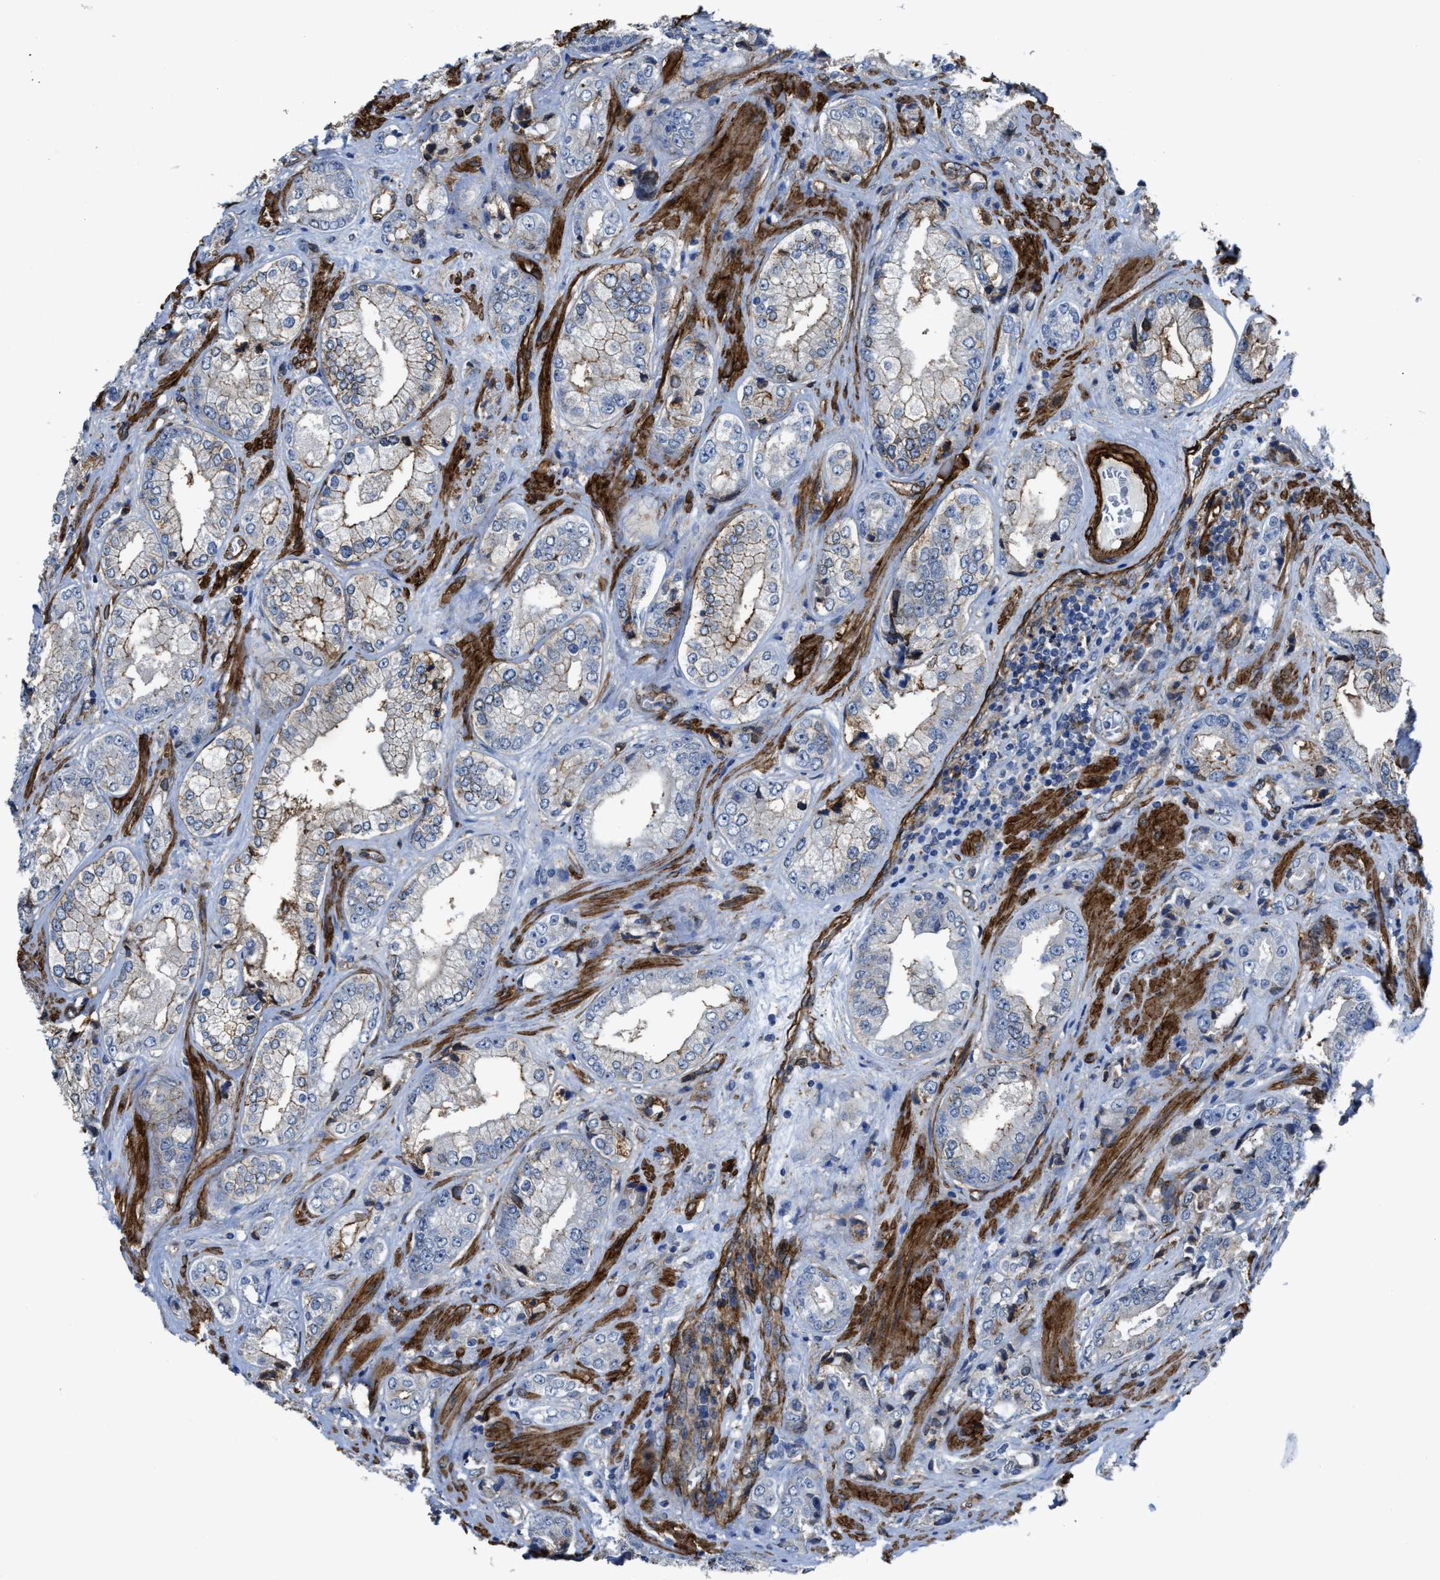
{"staining": {"intensity": "moderate", "quantity": "<25%", "location": "cytoplasmic/membranous"}, "tissue": "prostate cancer", "cell_type": "Tumor cells", "image_type": "cancer", "snomed": [{"axis": "morphology", "description": "Adenocarcinoma, High grade"}, {"axis": "topography", "description": "Prostate"}], "caption": "Prostate cancer (adenocarcinoma (high-grade)) stained for a protein (brown) displays moderate cytoplasmic/membranous positive staining in approximately <25% of tumor cells.", "gene": "NAB1", "patient": {"sex": "male", "age": 61}}